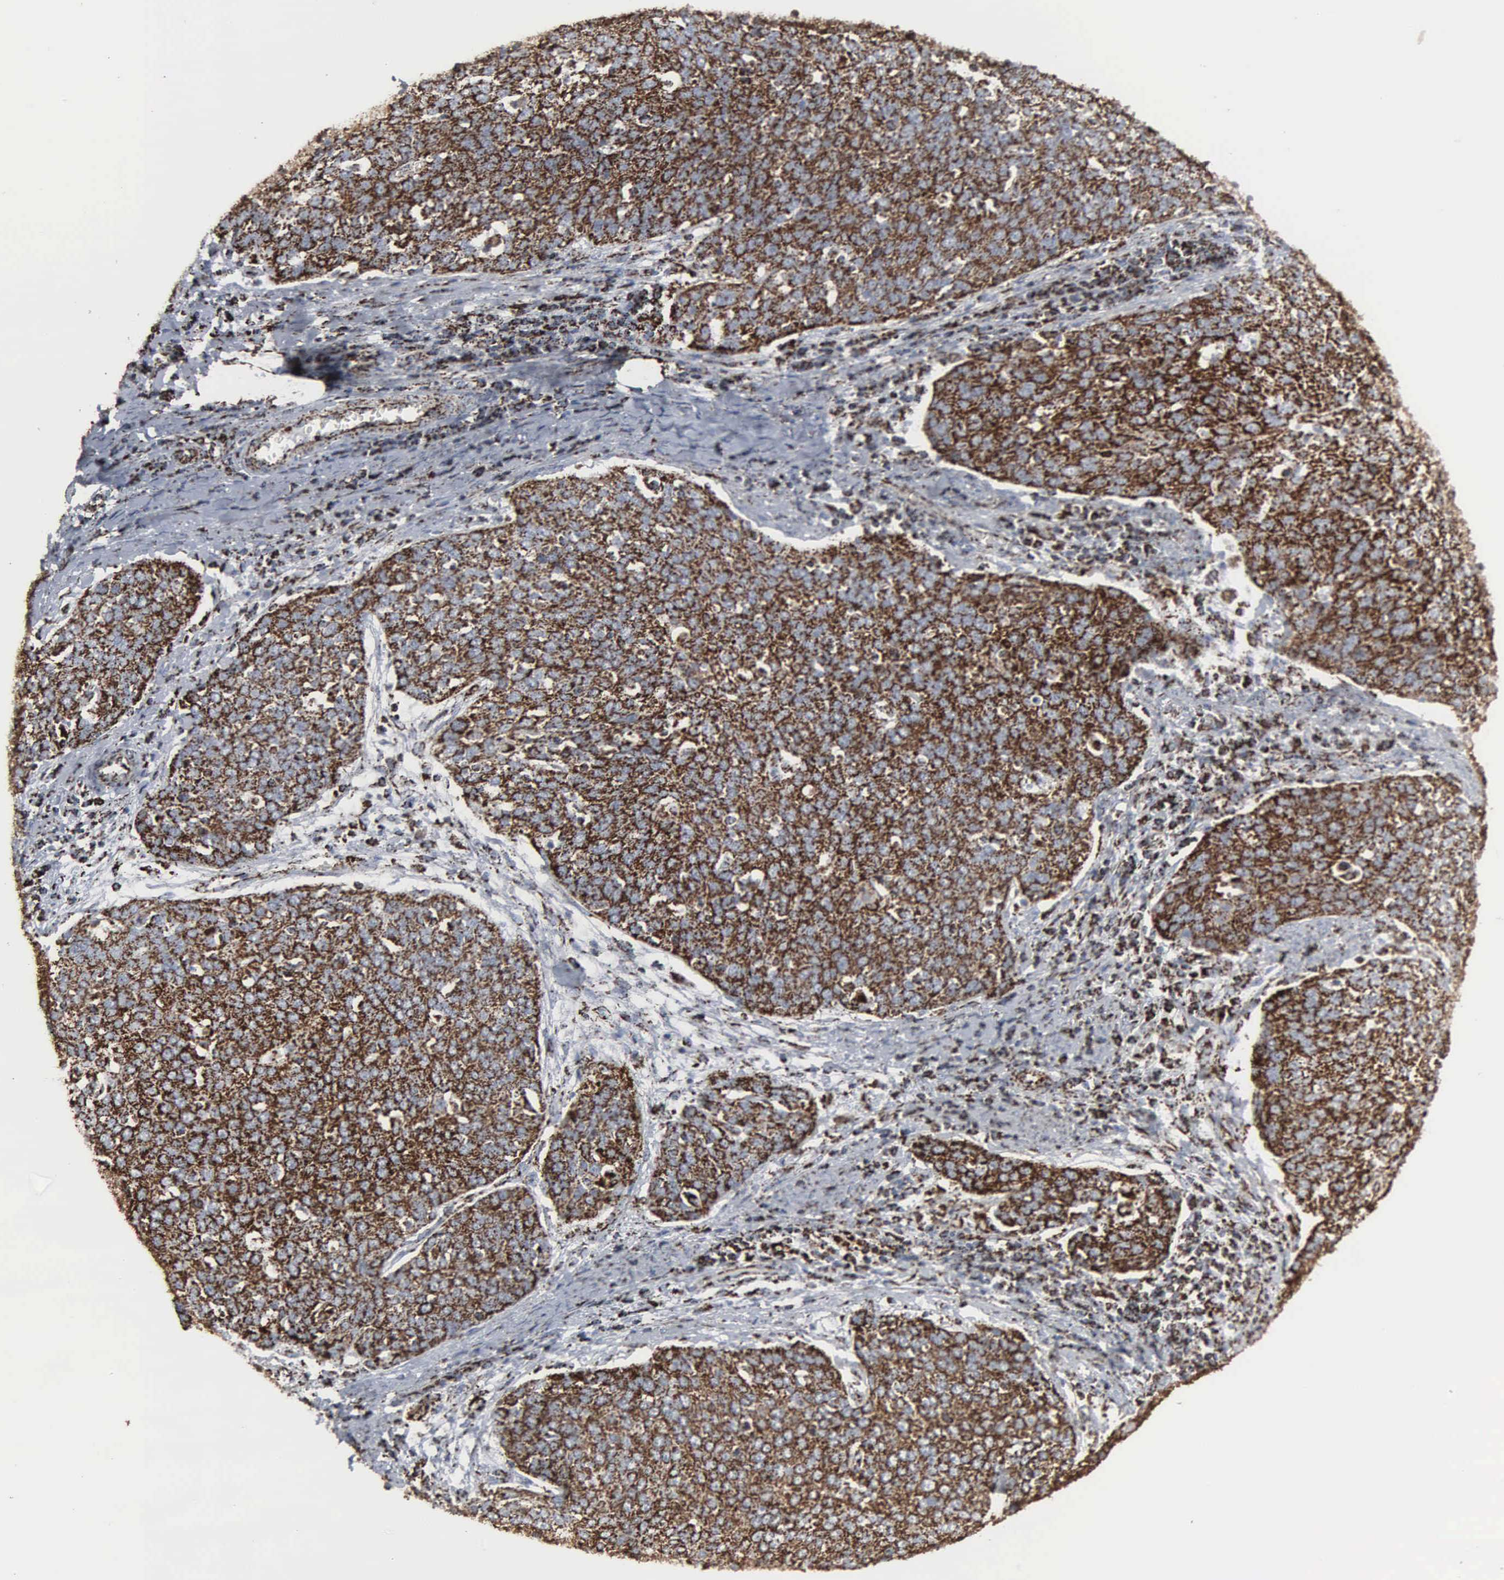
{"staining": {"intensity": "strong", "quantity": ">75%", "location": "cytoplasmic/membranous"}, "tissue": "cervical cancer", "cell_type": "Tumor cells", "image_type": "cancer", "snomed": [{"axis": "morphology", "description": "Squamous cell carcinoma, NOS"}, {"axis": "topography", "description": "Cervix"}], "caption": "Strong cytoplasmic/membranous protein positivity is identified in approximately >75% of tumor cells in cervical squamous cell carcinoma.", "gene": "HSPA9", "patient": {"sex": "female", "age": 38}}